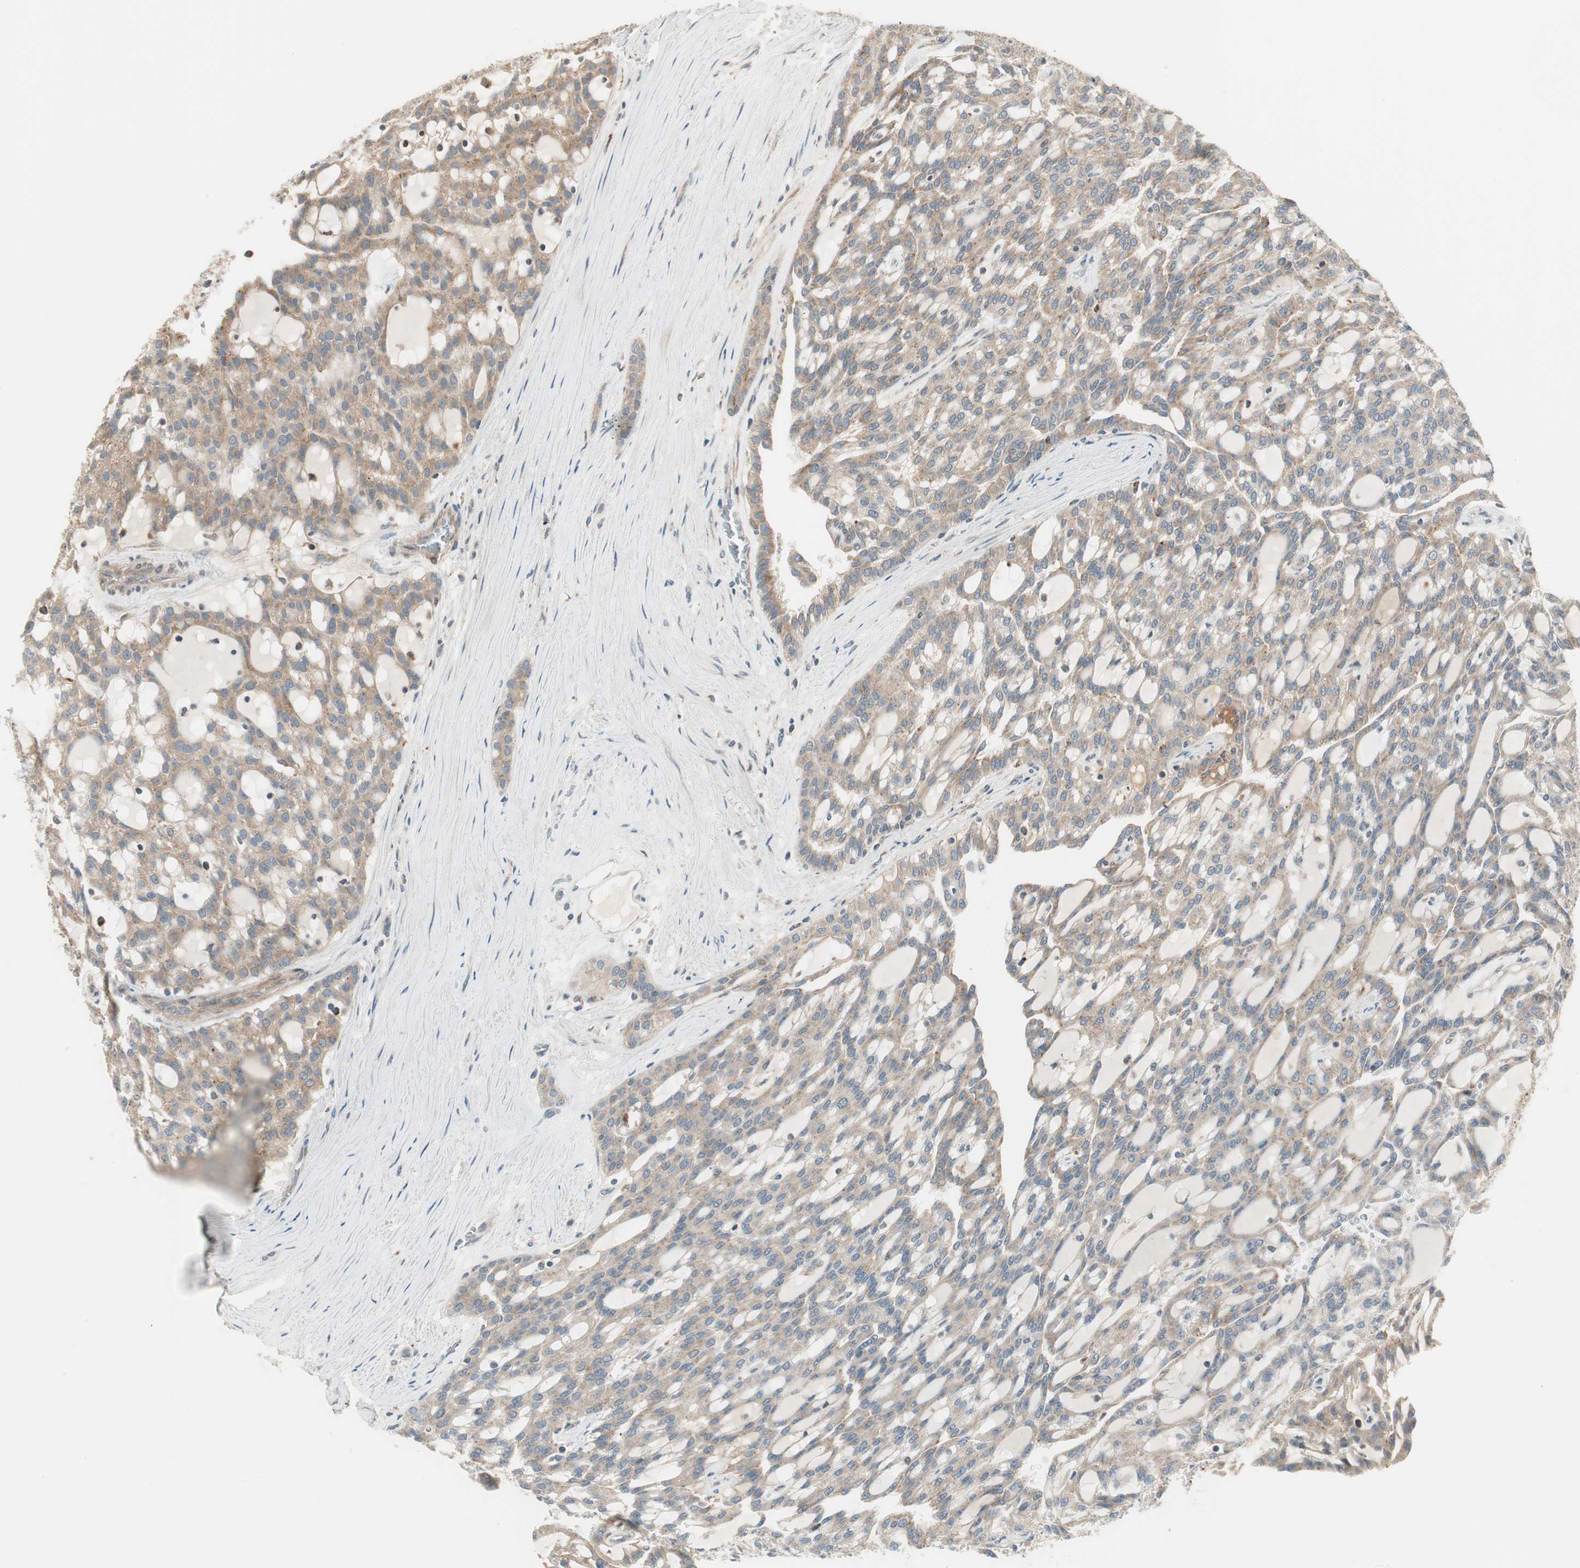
{"staining": {"intensity": "weak", "quantity": ">75%", "location": "cytoplasmic/membranous"}, "tissue": "renal cancer", "cell_type": "Tumor cells", "image_type": "cancer", "snomed": [{"axis": "morphology", "description": "Adenocarcinoma, NOS"}, {"axis": "topography", "description": "Kidney"}], "caption": "Renal cancer (adenocarcinoma) stained for a protein (brown) demonstrates weak cytoplasmic/membranous positive positivity in about >75% of tumor cells.", "gene": "SFRP1", "patient": {"sex": "male", "age": 63}}